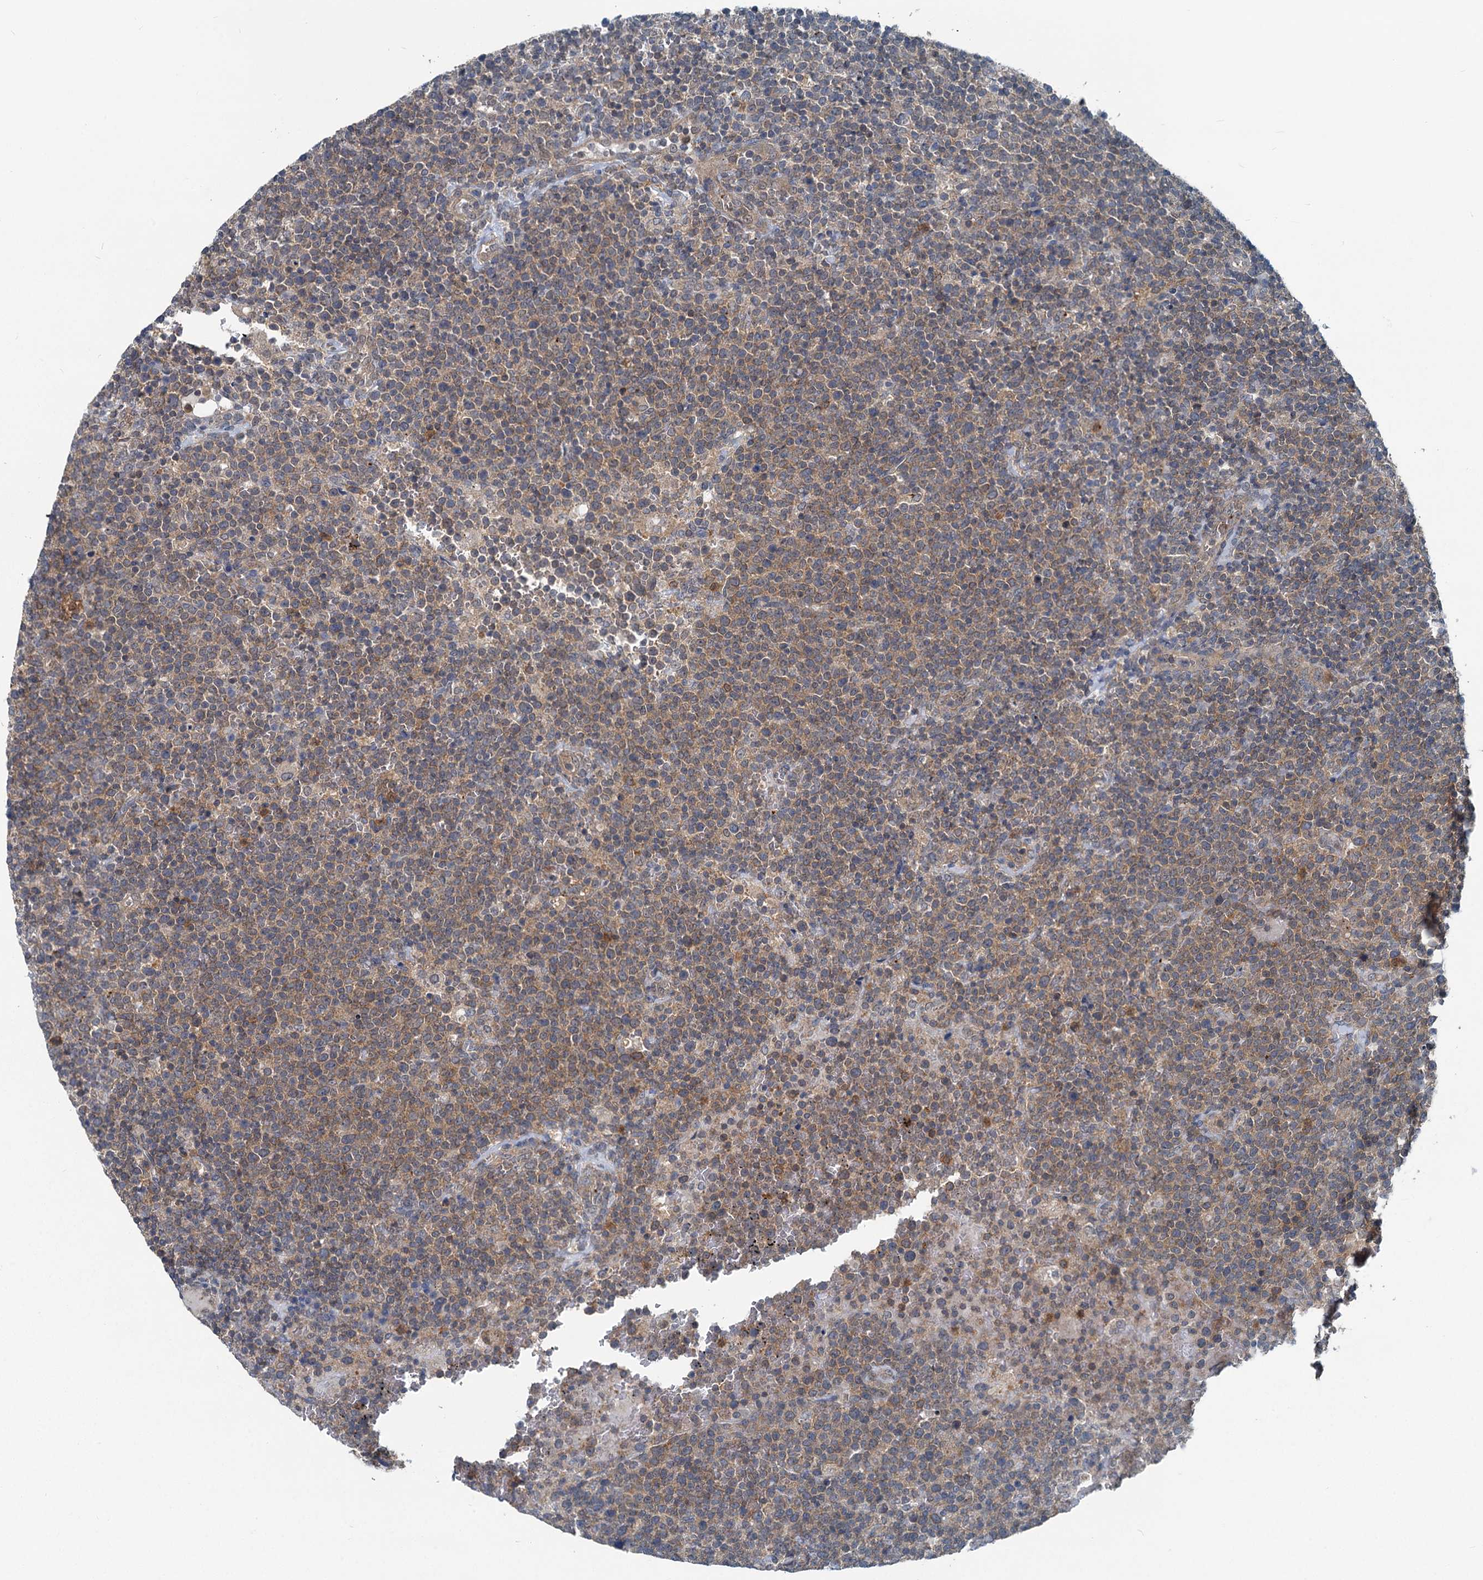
{"staining": {"intensity": "moderate", "quantity": ">75%", "location": "cytoplasmic/membranous"}, "tissue": "lymphoma", "cell_type": "Tumor cells", "image_type": "cancer", "snomed": [{"axis": "morphology", "description": "Malignant lymphoma, non-Hodgkin's type, High grade"}, {"axis": "topography", "description": "Lymph node"}], "caption": "Brown immunohistochemical staining in human malignant lymphoma, non-Hodgkin's type (high-grade) shows moderate cytoplasmic/membranous staining in approximately >75% of tumor cells. (DAB (3,3'-diaminobenzidine) IHC, brown staining for protein, blue staining for nuclei).", "gene": "GCLM", "patient": {"sex": "male", "age": 61}}